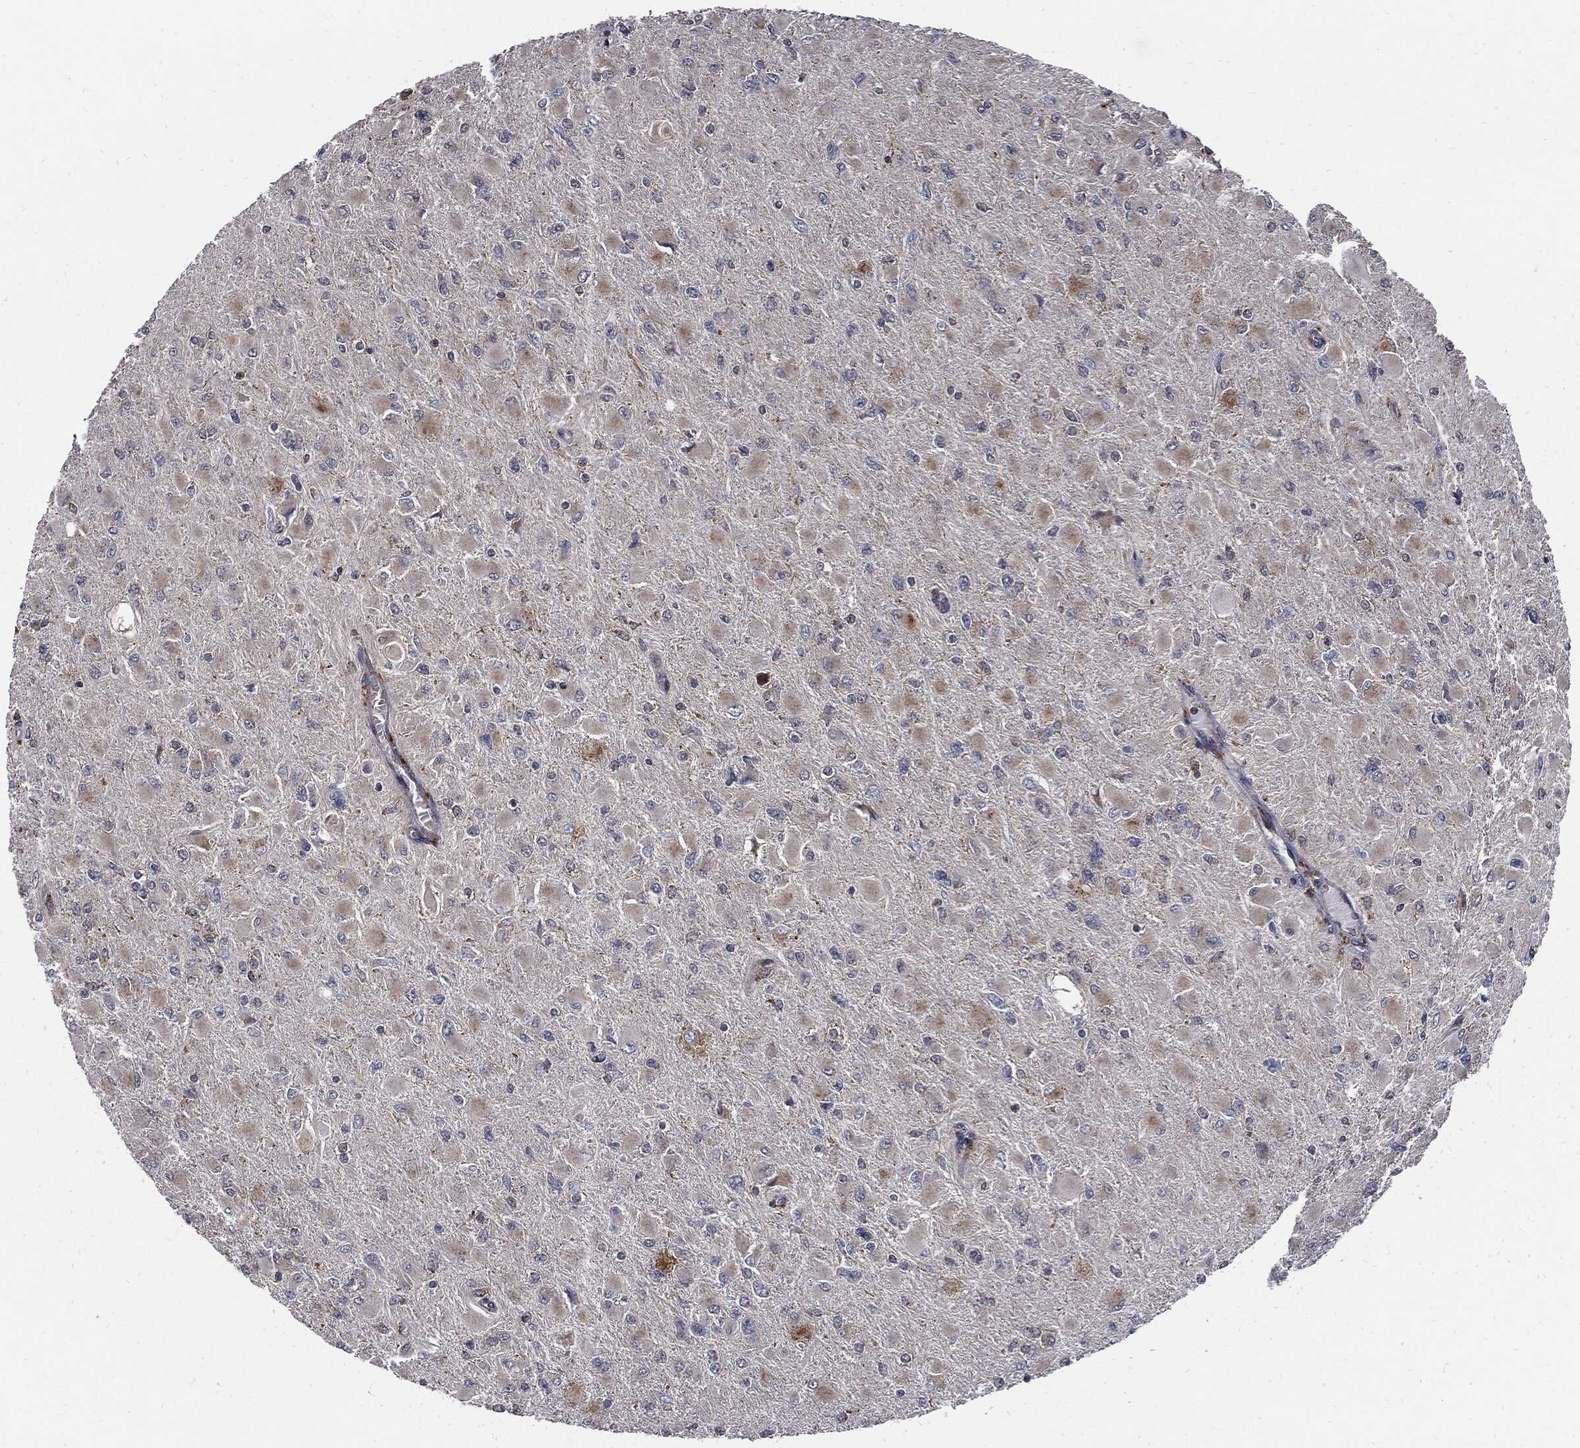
{"staining": {"intensity": "weak", "quantity": "<25%", "location": "cytoplasmic/membranous"}, "tissue": "glioma", "cell_type": "Tumor cells", "image_type": "cancer", "snomed": [{"axis": "morphology", "description": "Glioma, malignant, High grade"}, {"axis": "topography", "description": "Cerebral cortex"}], "caption": "Immunohistochemical staining of malignant high-grade glioma demonstrates no significant positivity in tumor cells.", "gene": "SLC31A2", "patient": {"sex": "female", "age": 36}}